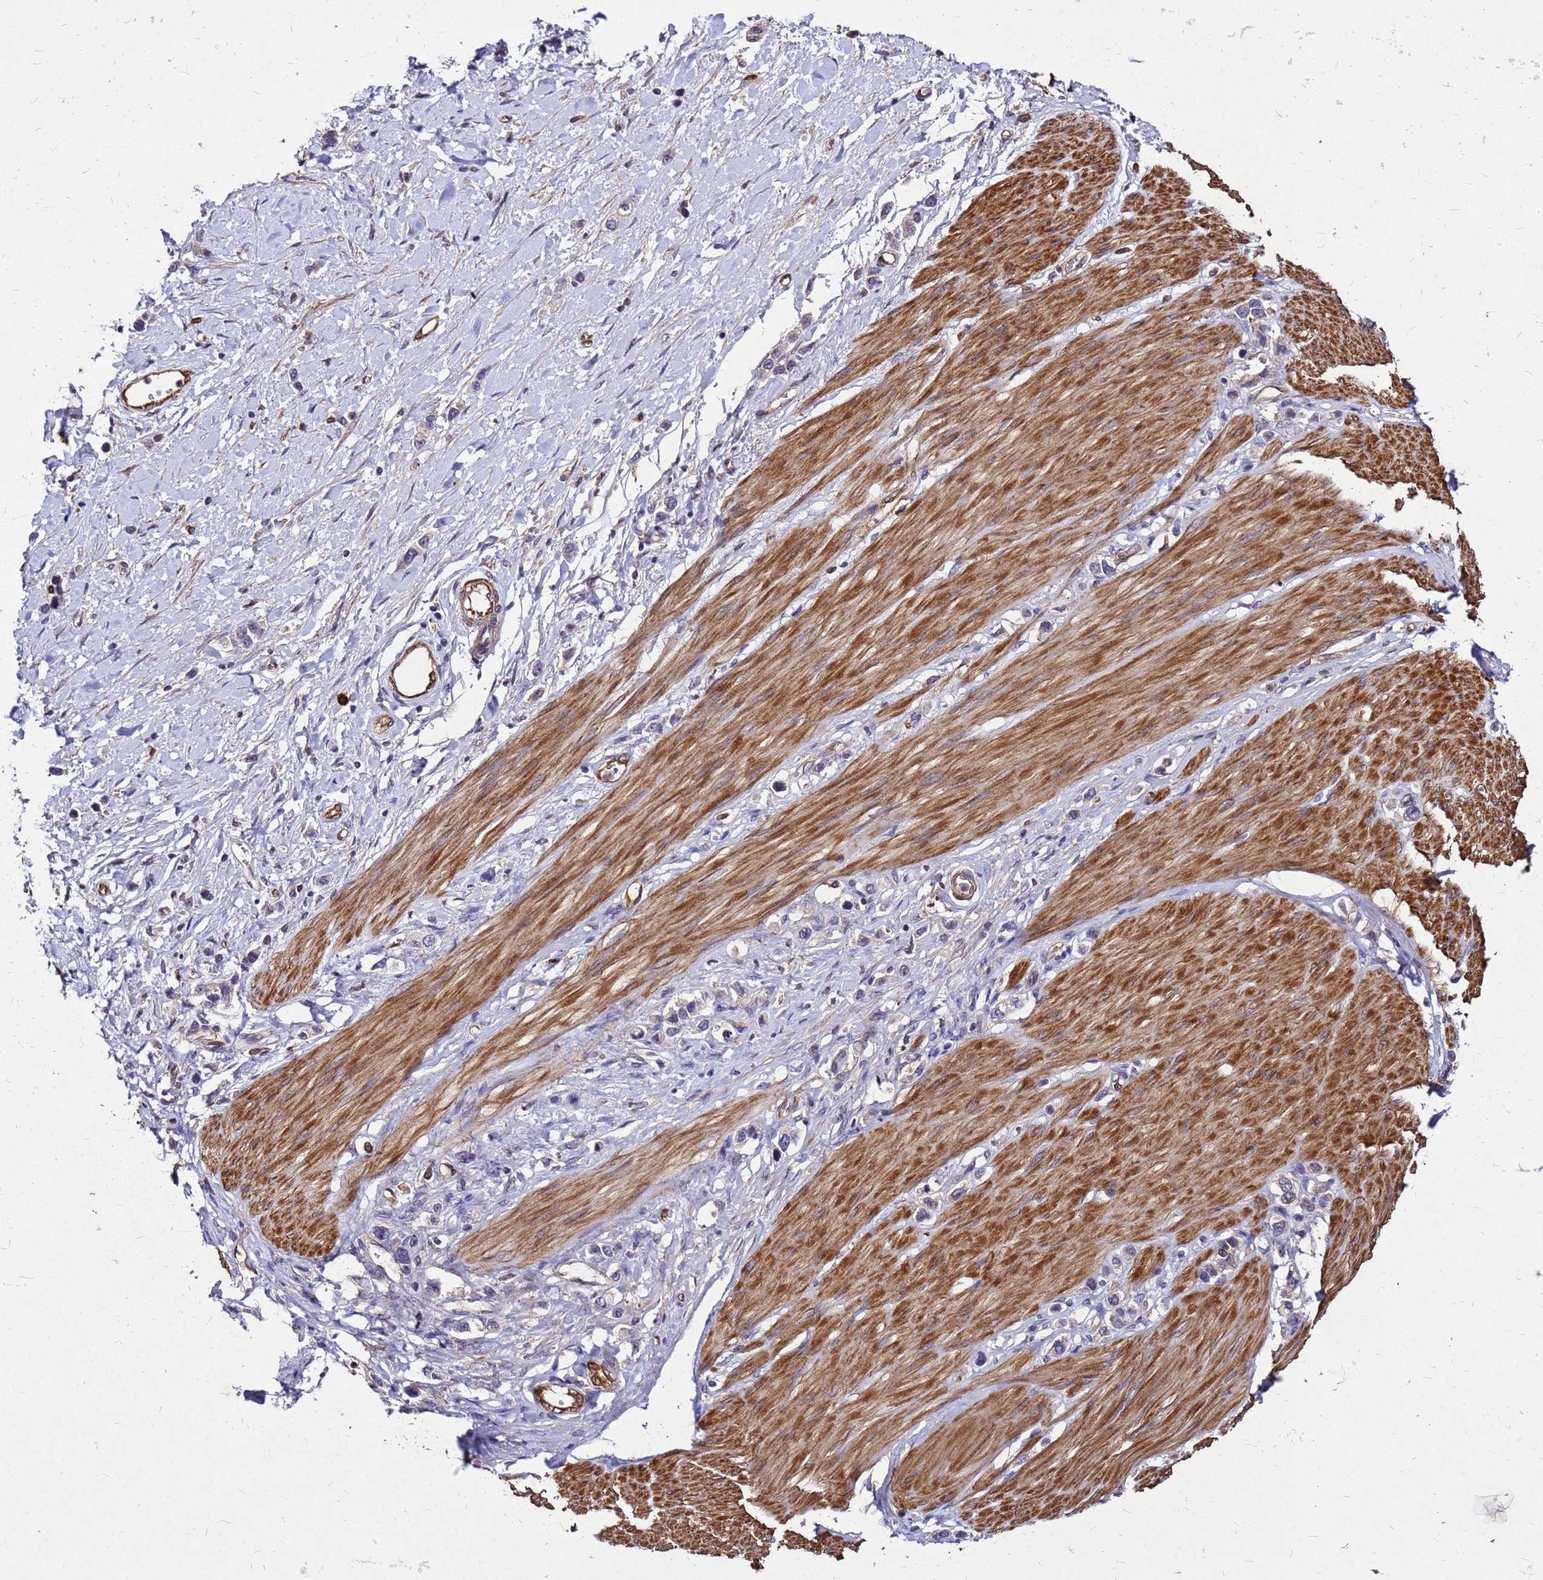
{"staining": {"intensity": "negative", "quantity": "none", "location": "none"}, "tissue": "stomach cancer", "cell_type": "Tumor cells", "image_type": "cancer", "snomed": [{"axis": "morphology", "description": "Normal tissue, NOS"}, {"axis": "morphology", "description": "Adenocarcinoma, NOS"}, {"axis": "topography", "description": "Stomach, upper"}, {"axis": "topography", "description": "Stomach"}], "caption": "DAB immunohistochemical staining of human adenocarcinoma (stomach) reveals no significant expression in tumor cells. (DAB immunohistochemistry (IHC) with hematoxylin counter stain).", "gene": "DUSP23", "patient": {"sex": "female", "age": 65}}